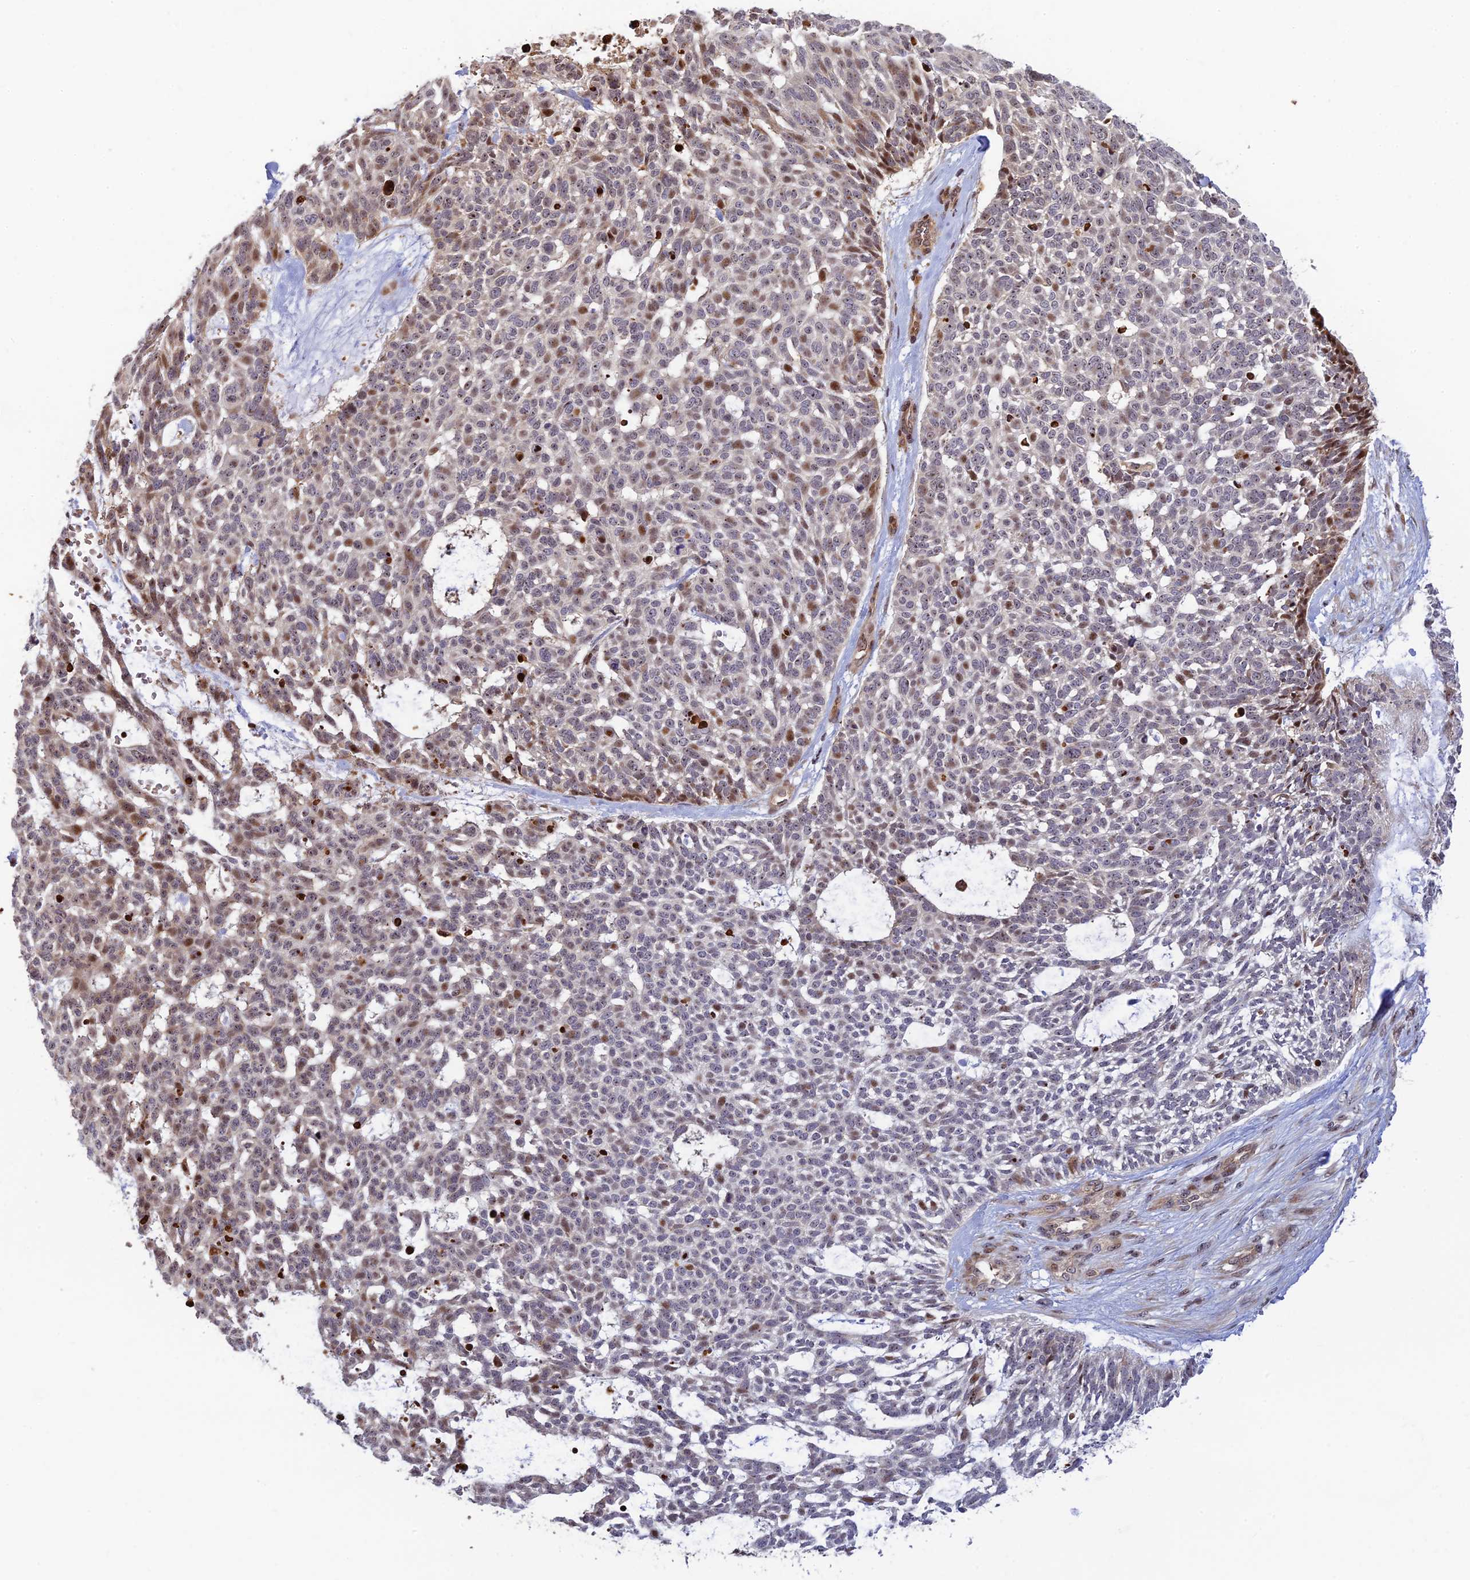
{"staining": {"intensity": "moderate", "quantity": "<25%", "location": "nuclear"}, "tissue": "skin cancer", "cell_type": "Tumor cells", "image_type": "cancer", "snomed": [{"axis": "morphology", "description": "Basal cell carcinoma"}, {"axis": "topography", "description": "Skin"}], "caption": "The photomicrograph reveals staining of skin cancer (basal cell carcinoma), revealing moderate nuclear protein staining (brown color) within tumor cells. (DAB (3,3'-diaminobenzidine) IHC, brown staining for protein, blue staining for nuclei).", "gene": "UFSP2", "patient": {"sex": "male", "age": 88}}